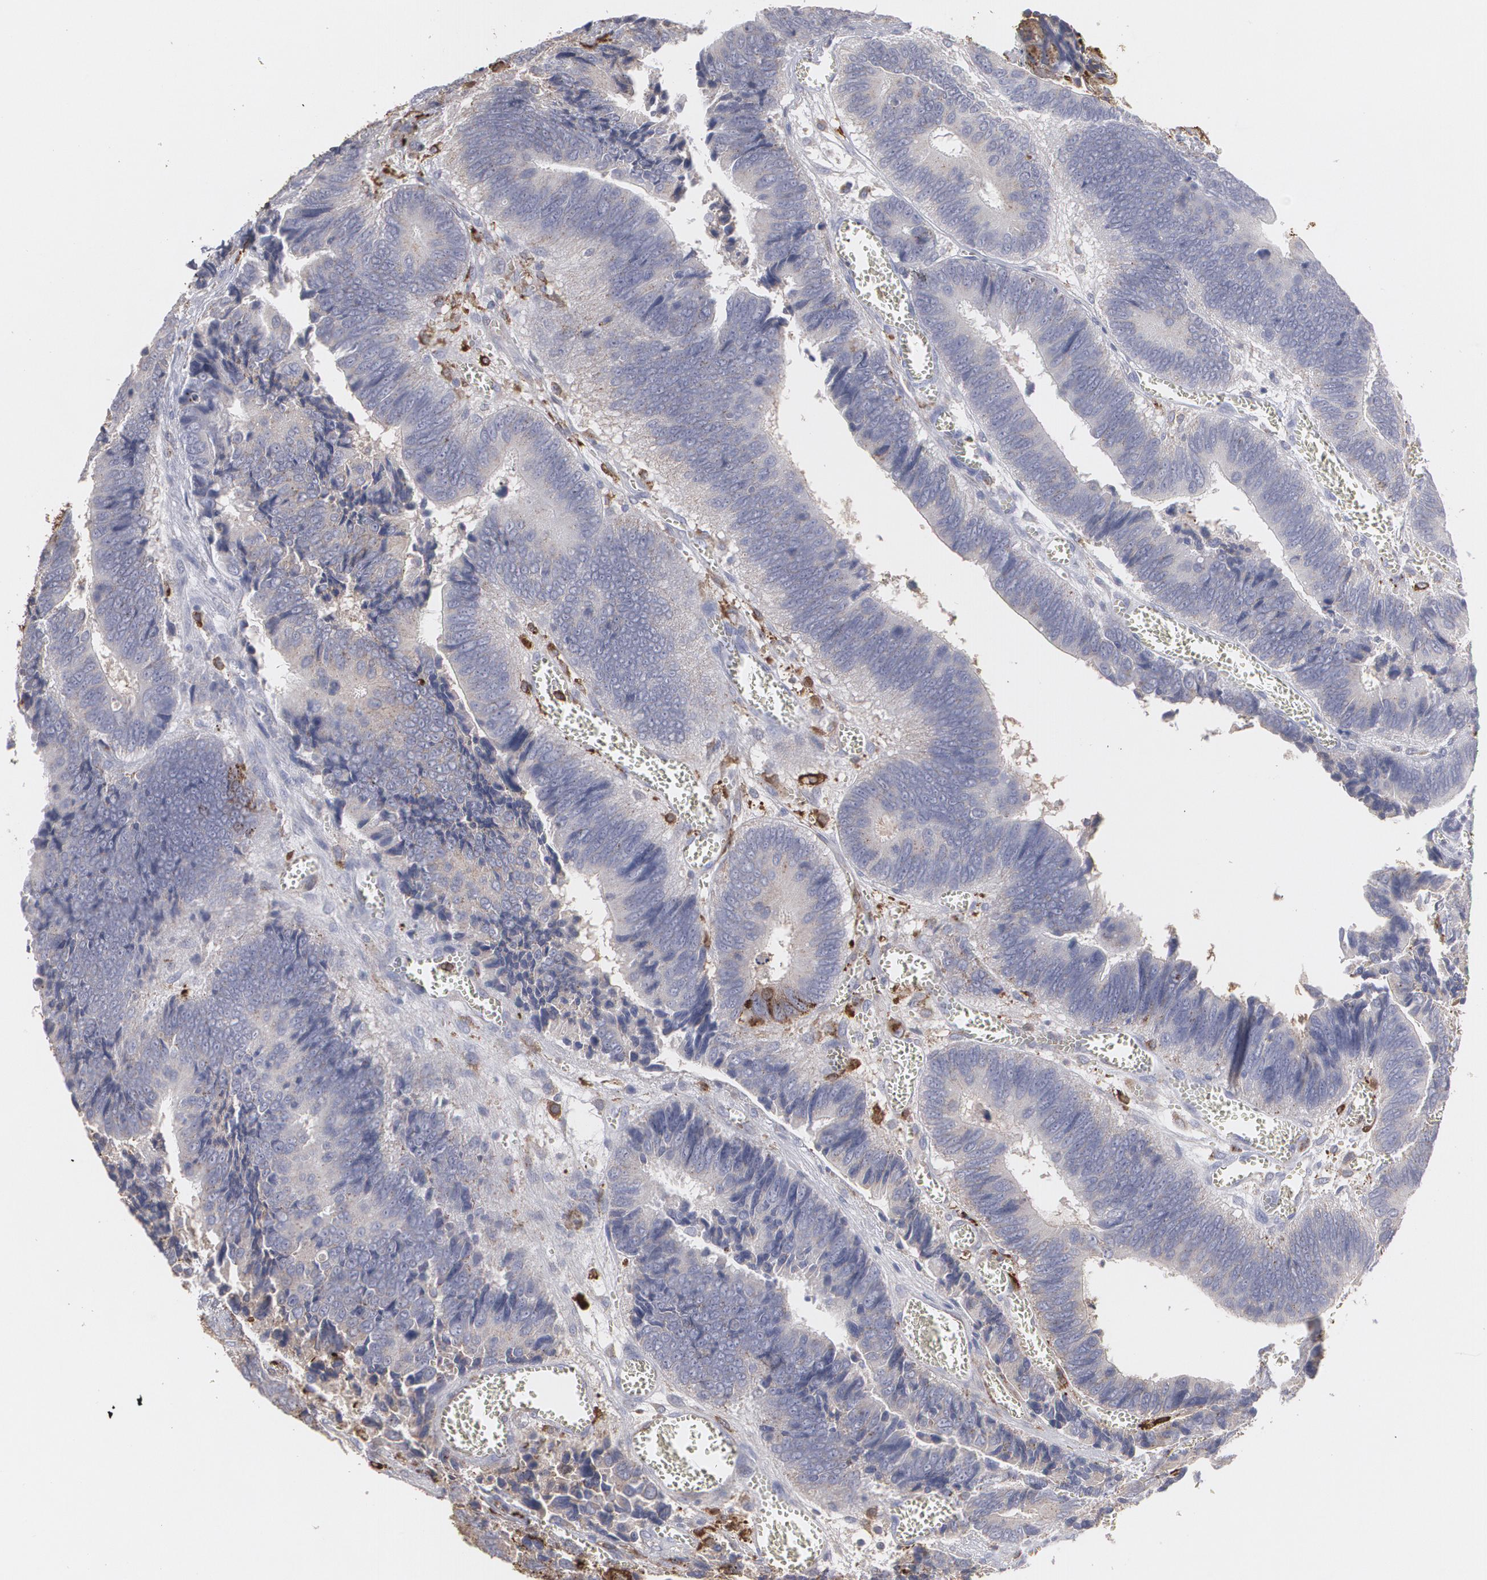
{"staining": {"intensity": "weak", "quantity": "<25%", "location": "cytoplasmic/membranous"}, "tissue": "colorectal cancer", "cell_type": "Tumor cells", "image_type": "cancer", "snomed": [{"axis": "morphology", "description": "Adenocarcinoma, NOS"}, {"axis": "topography", "description": "Colon"}], "caption": "Protein analysis of adenocarcinoma (colorectal) demonstrates no significant expression in tumor cells. Nuclei are stained in blue.", "gene": "ODC1", "patient": {"sex": "male", "age": 72}}